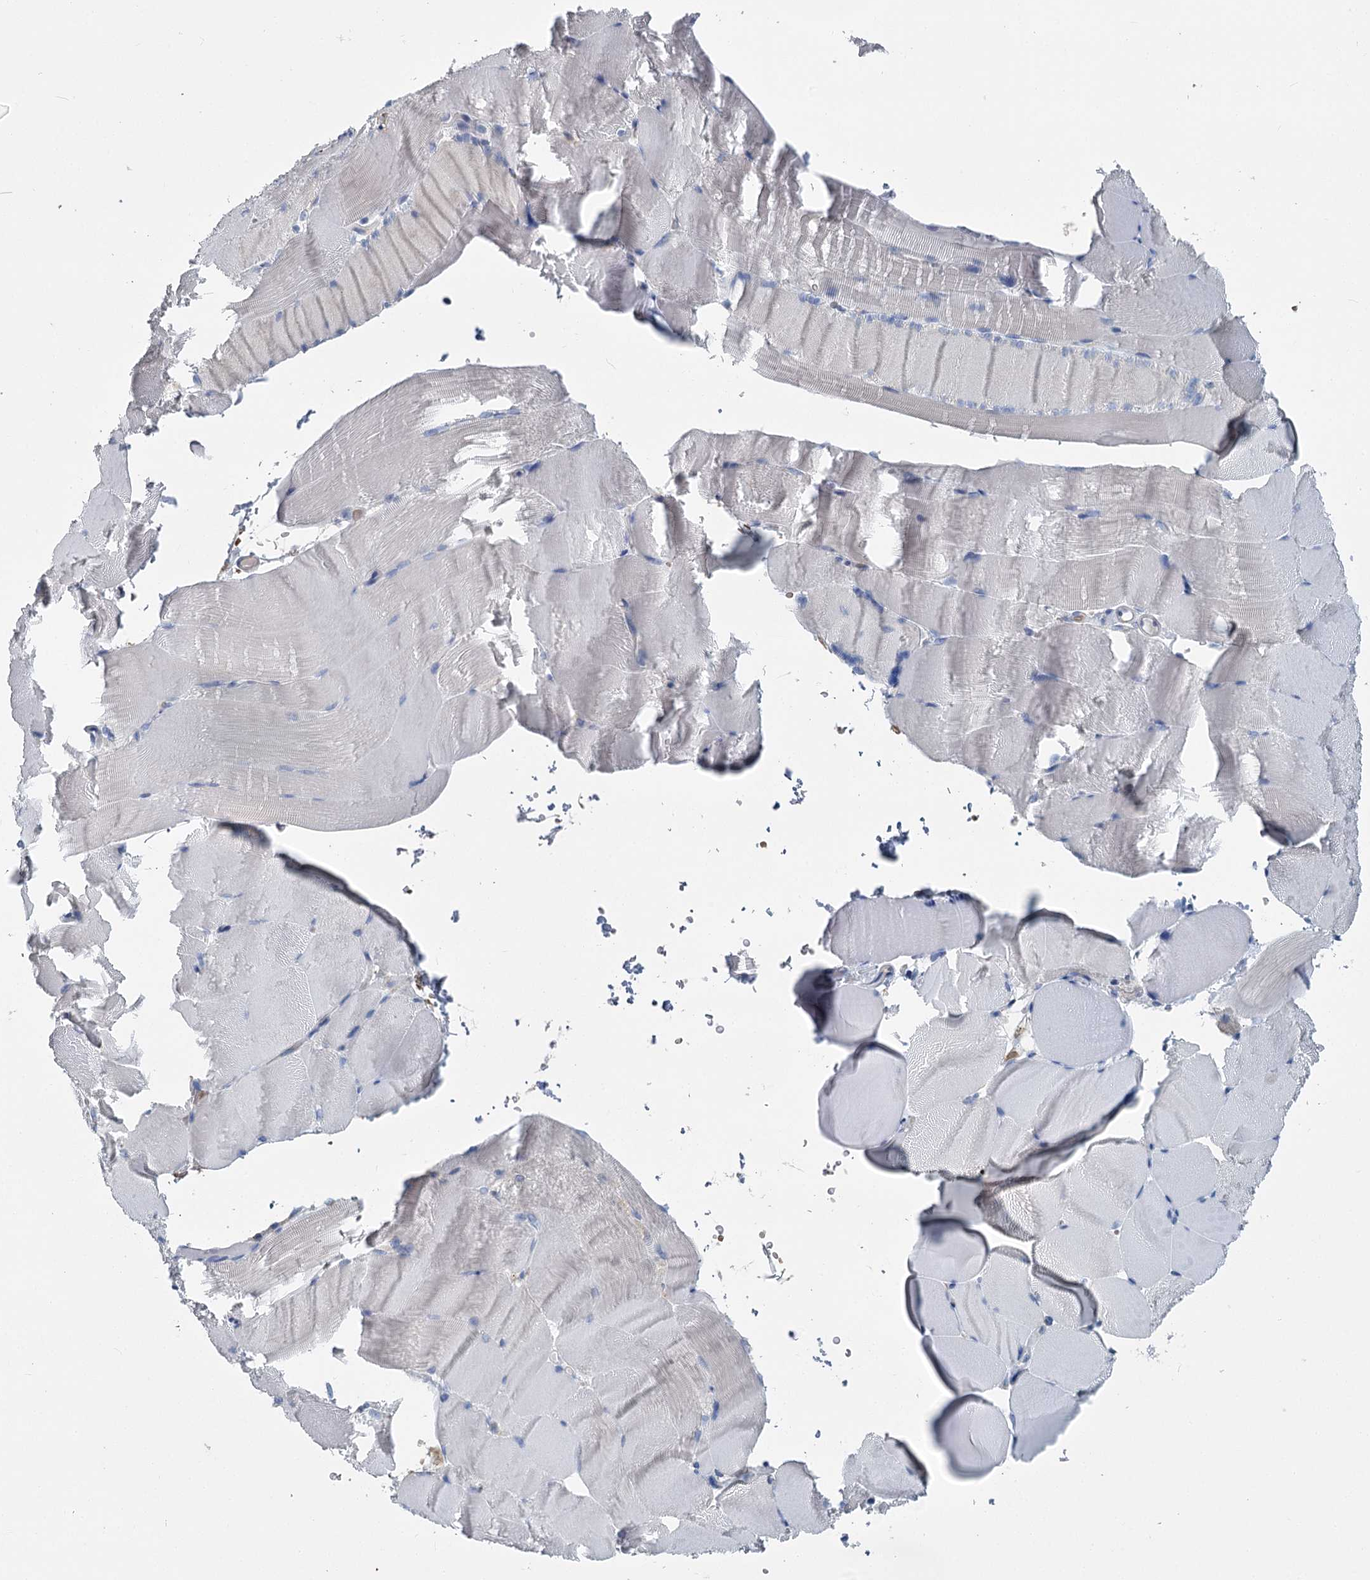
{"staining": {"intensity": "negative", "quantity": "none", "location": "none"}, "tissue": "skeletal muscle", "cell_type": "Myocytes", "image_type": "normal", "snomed": [{"axis": "morphology", "description": "Normal tissue, NOS"}, {"axis": "topography", "description": "Skeletal muscle"}, {"axis": "topography", "description": "Parathyroid gland"}], "caption": "Protein analysis of normal skeletal muscle shows no significant positivity in myocytes.", "gene": "ANKRD16", "patient": {"sex": "female", "age": 37}}